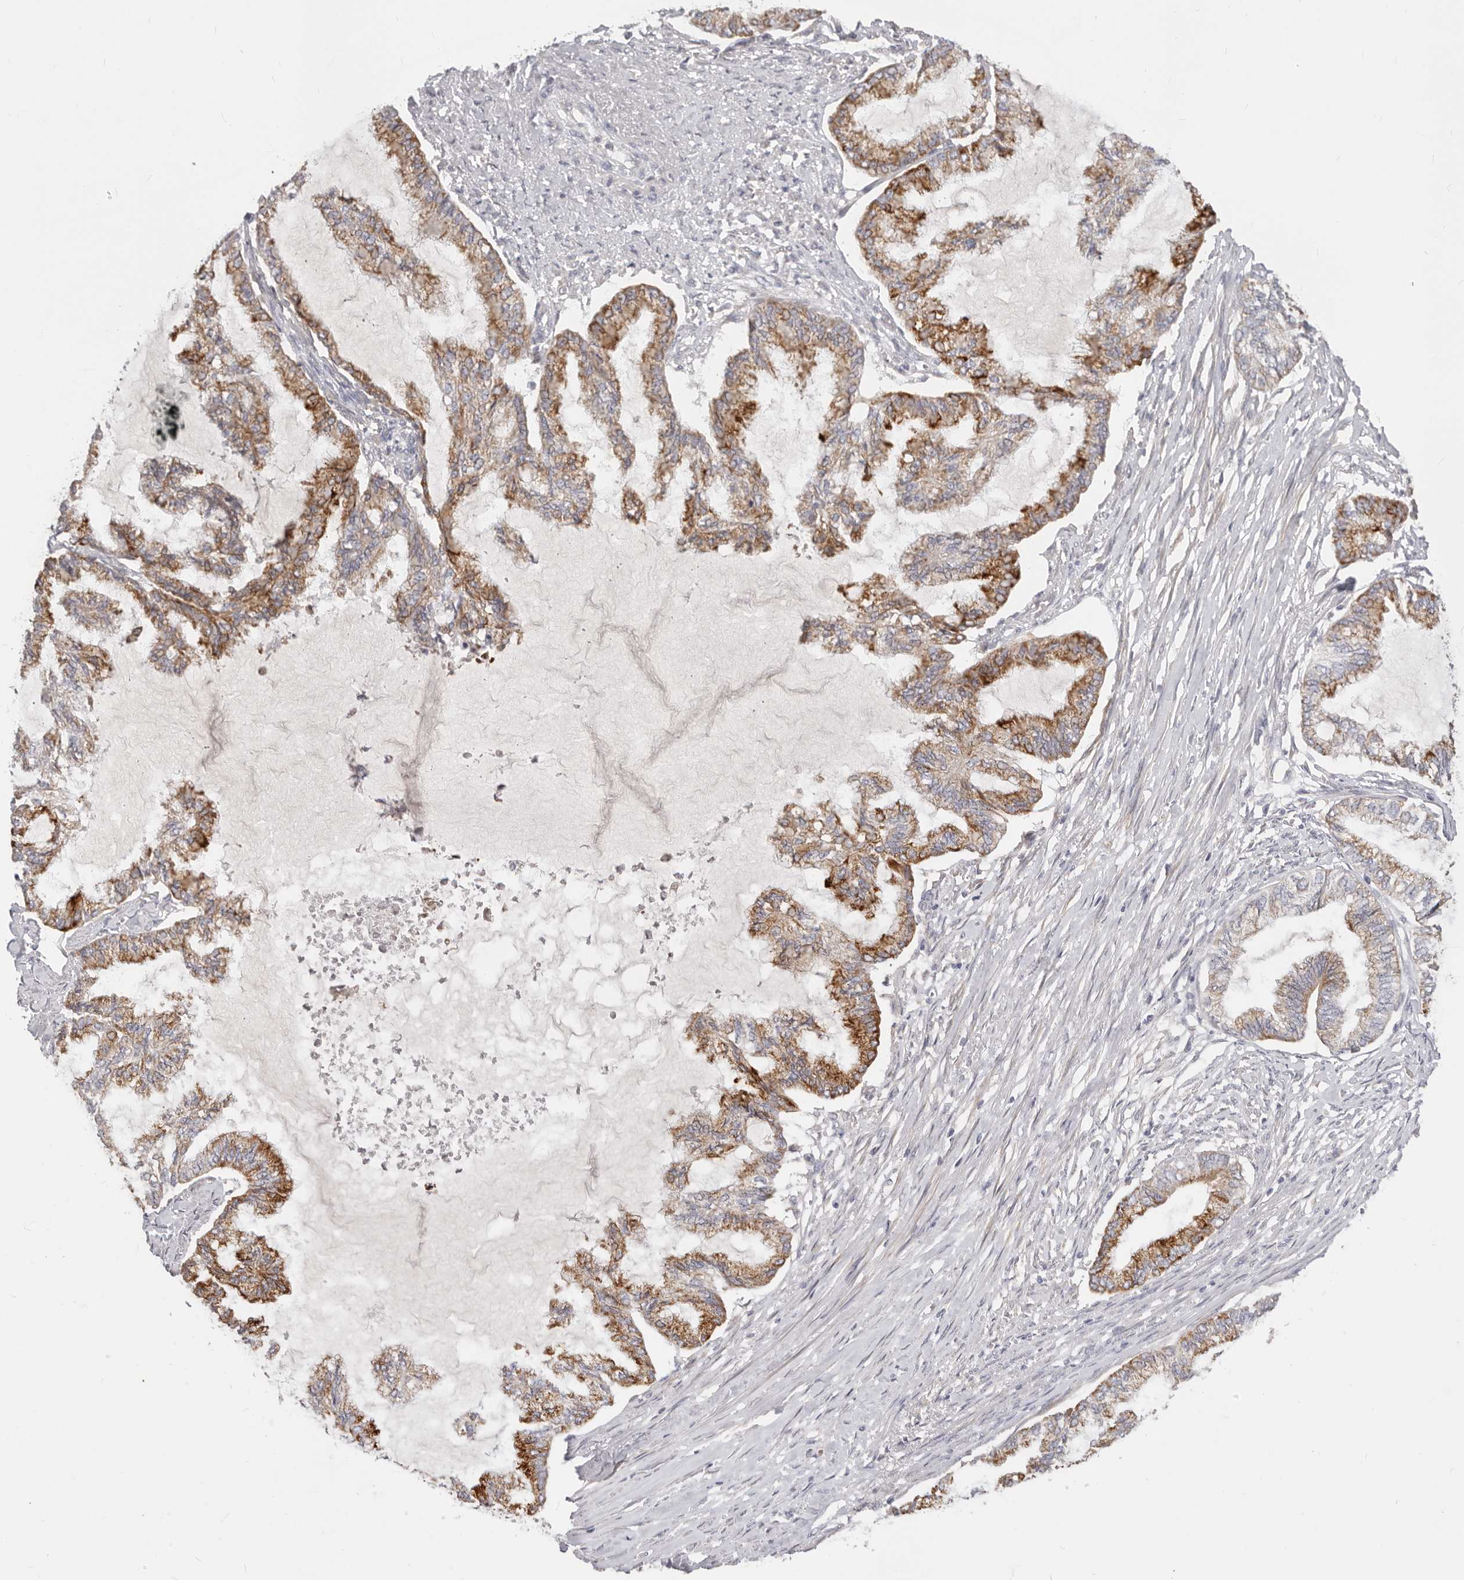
{"staining": {"intensity": "moderate", "quantity": ">75%", "location": "cytoplasmic/membranous"}, "tissue": "endometrial cancer", "cell_type": "Tumor cells", "image_type": "cancer", "snomed": [{"axis": "morphology", "description": "Adenocarcinoma, NOS"}, {"axis": "topography", "description": "Endometrium"}], "caption": "Immunohistochemistry image of human endometrial cancer stained for a protein (brown), which reveals medium levels of moderate cytoplasmic/membranous expression in approximately >75% of tumor cells.", "gene": "TFB2M", "patient": {"sex": "female", "age": 86}}